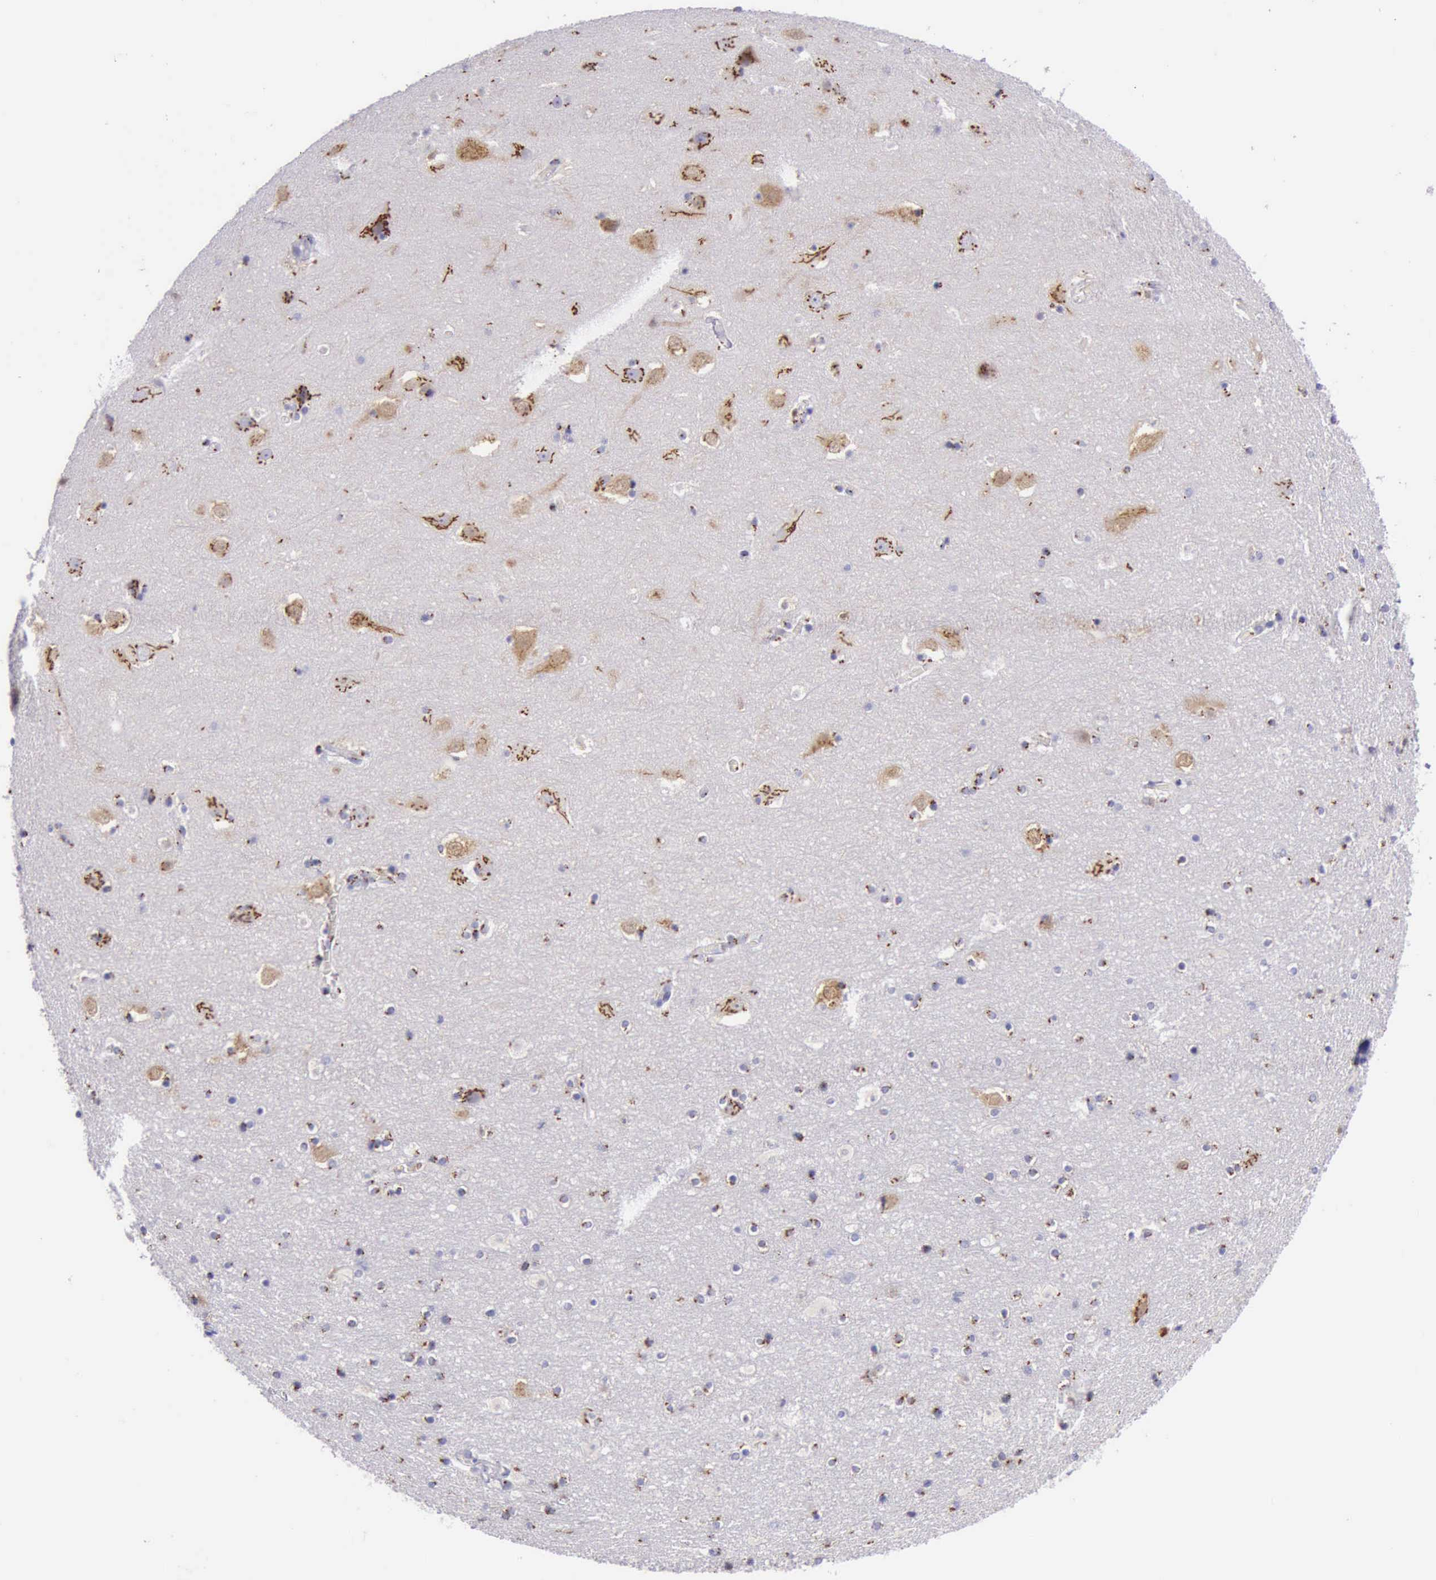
{"staining": {"intensity": "strong", "quantity": ">75%", "location": "cytoplasmic/membranous"}, "tissue": "hippocampus", "cell_type": "Glial cells", "image_type": "normal", "snomed": [{"axis": "morphology", "description": "Normal tissue, NOS"}, {"axis": "topography", "description": "Hippocampus"}], "caption": "Immunohistochemistry image of unremarkable hippocampus: human hippocampus stained using immunohistochemistry (IHC) exhibits high levels of strong protein expression localized specifically in the cytoplasmic/membranous of glial cells, appearing as a cytoplasmic/membranous brown color.", "gene": "GOLGA5", "patient": {"sex": "male", "age": 45}}